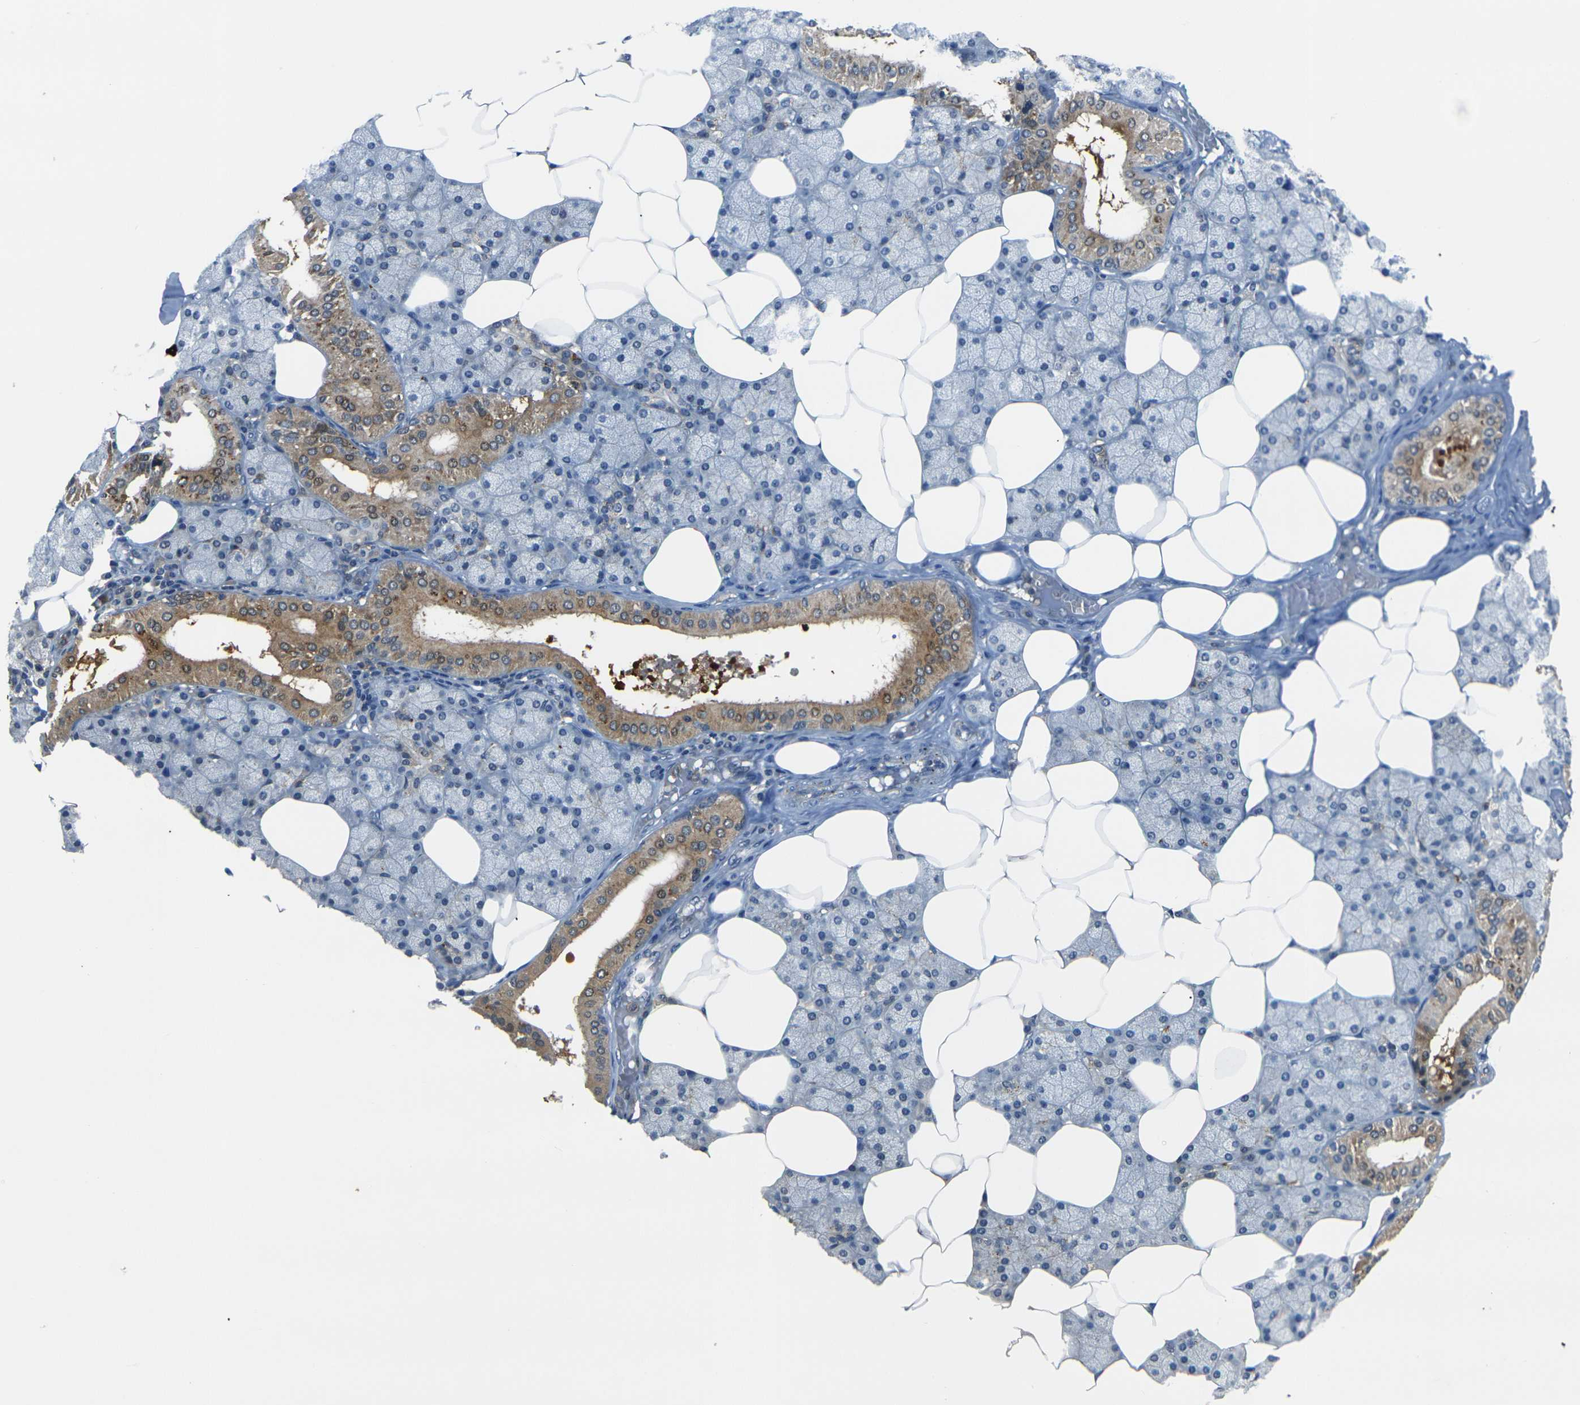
{"staining": {"intensity": "moderate", "quantity": "25%-75%", "location": "cytoplasmic/membranous"}, "tissue": "salivary gland", "cell_type": "Glandular cells", "image_type": "normal", "snomed": [{"axis": "morphology", "description": "Normal tissue, NOS"}, {"axis": "topography", "description": "Salivary gland"}], "caption": "This micrograph reveals immunohistochemistry staining of normal human salivary gland, with medium moderate cytoplasmic/membranous positivity in approximately 25%-75% of glandular cells.", "gene": "PIGL", "patient": {"sex": "male", "age": 62}}